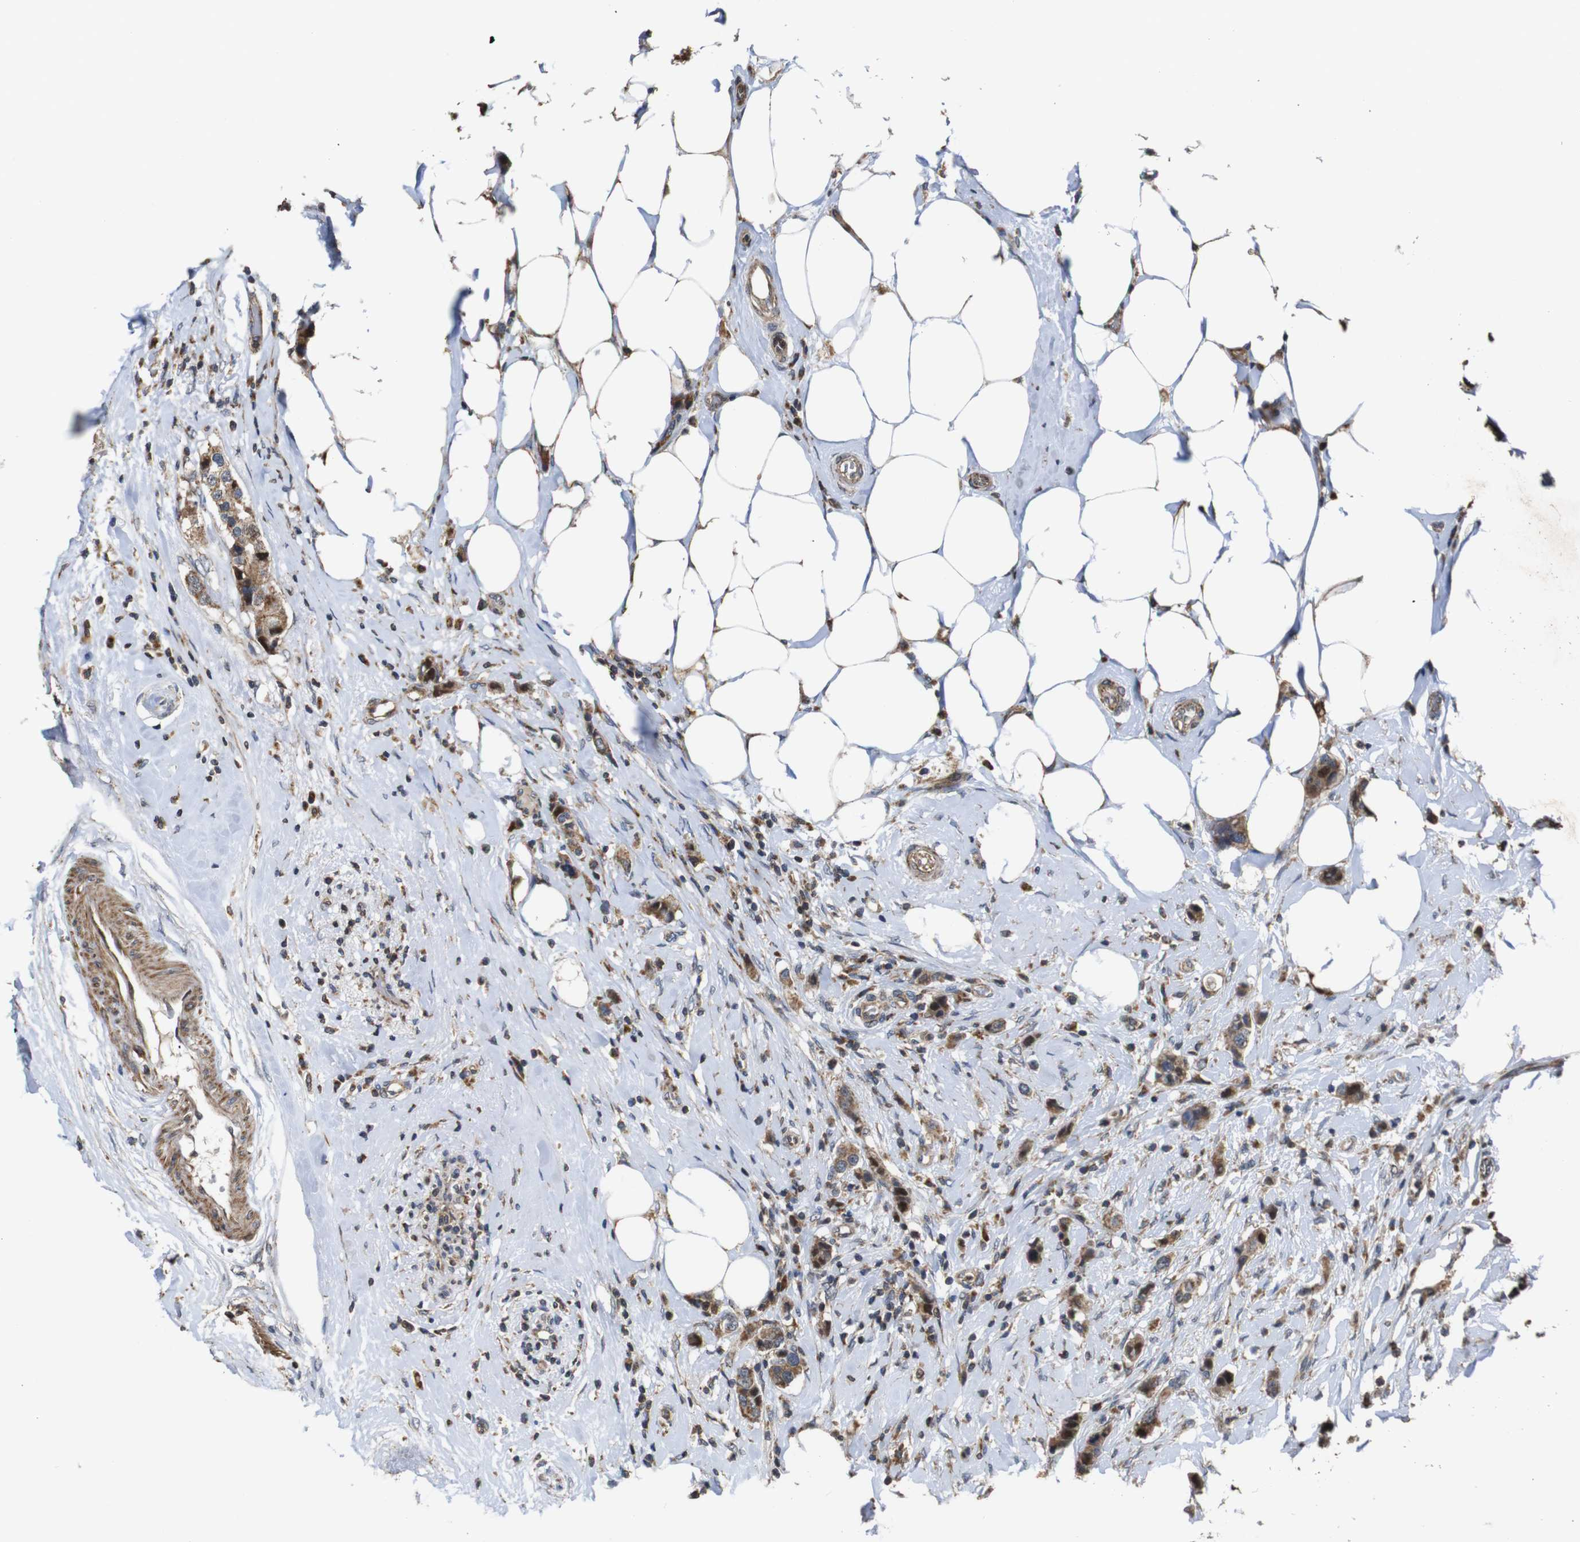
{"staining": {"intensity": "moderate", "quantity": ">75%", "location": "cytoplasmic/membranous"}, "tissue": "breast cancer", "cell_type": "Tumor cells", "image_type": "cancer", "snomed": [{"axis": "morphology", "description": "Normal tissue, NOS"}, {"axis": "morphology", "description": "Duct carcinoma"}, {"axis": "topography", "description": "Breast"}], "caption": "Protein staining of intraductal carcinoma (breast) tissue demonstrates moderate cytoplasmic/membranous staining in approximately >75% of tumor cells.", "gene": "SNN", "patient": {"sex": "female", "age": 50}}